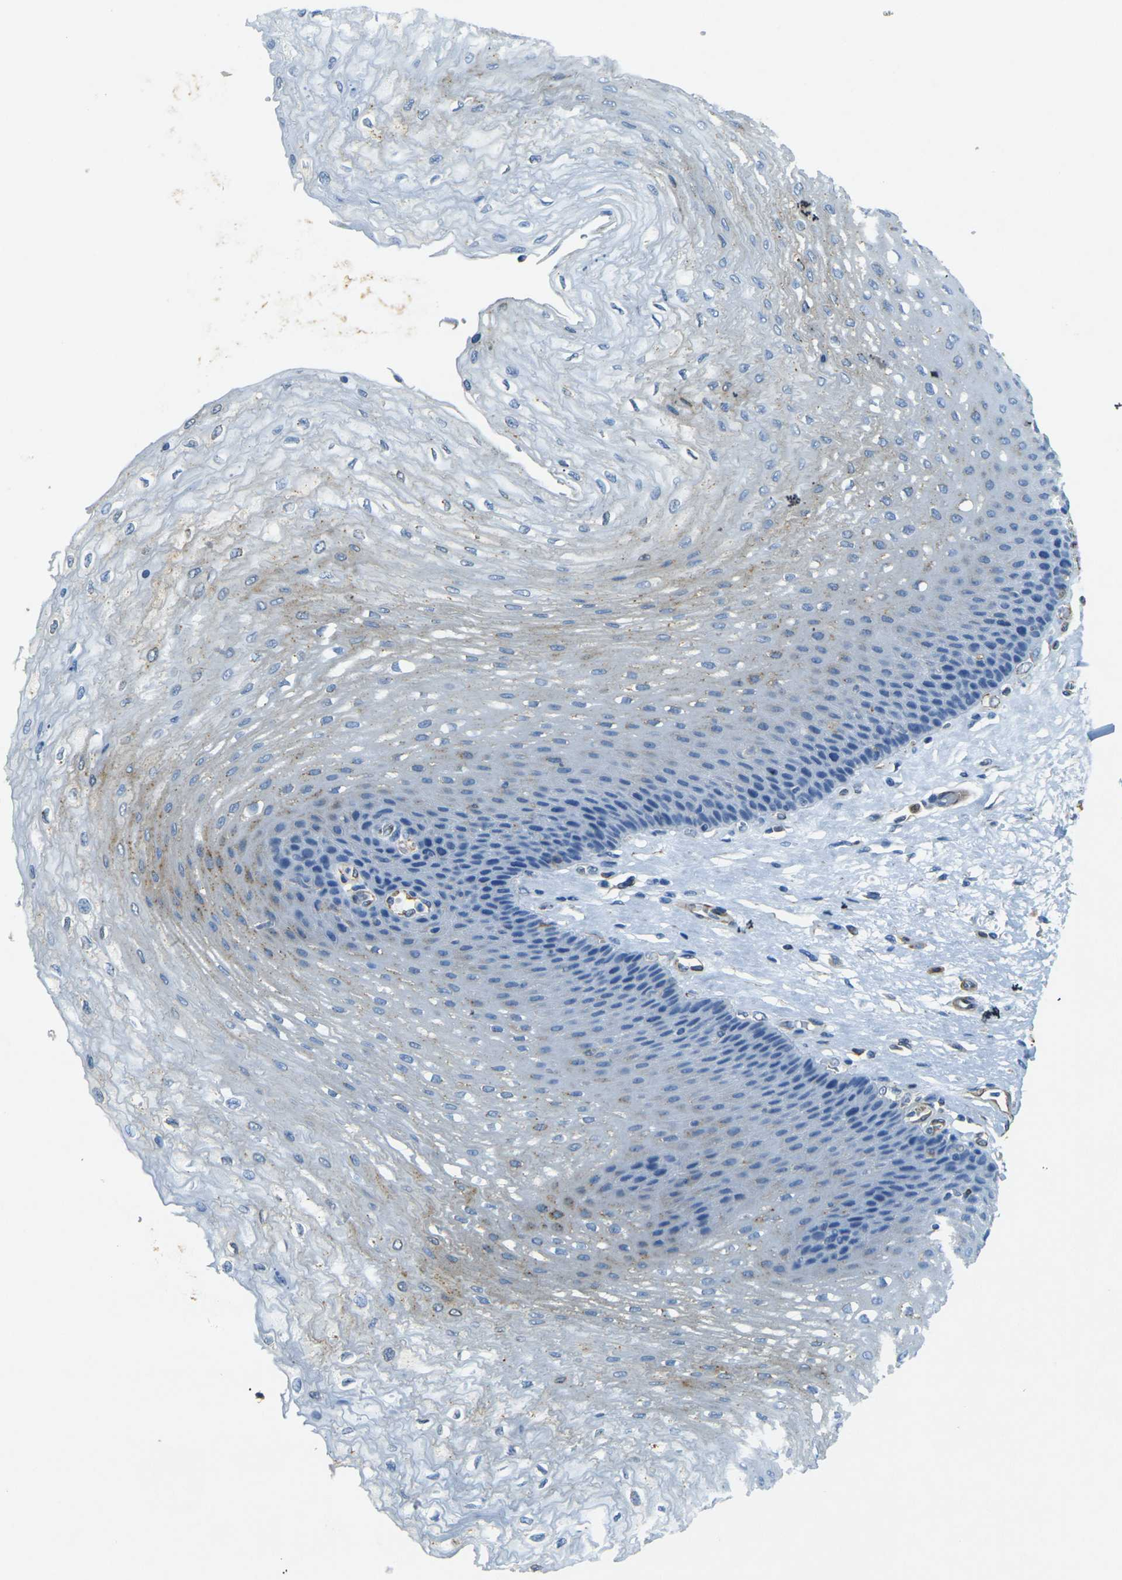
{"staining": {"intensity": "moderate", "quantity": "<25%", "location": "cytoplasmic/membranous"}, "tissue": "esophagus", "cell_type": "Squamous epithelial cells", "image_type": "normal", "snomed": [{"axis": "morphology", "description": "Normal tissue, NOS"}, {"axis": "topography", "description": "Esophagus"}], "caption": "A photomicrograph showing moderate cytoplasmic/membranous expression in about <25% of squamous epithelial cells in normal esophagus, as visualized by brown immunohistochemical staining.", "gene": "SORT1", "patient": {"sex": "female", "age": 72}}